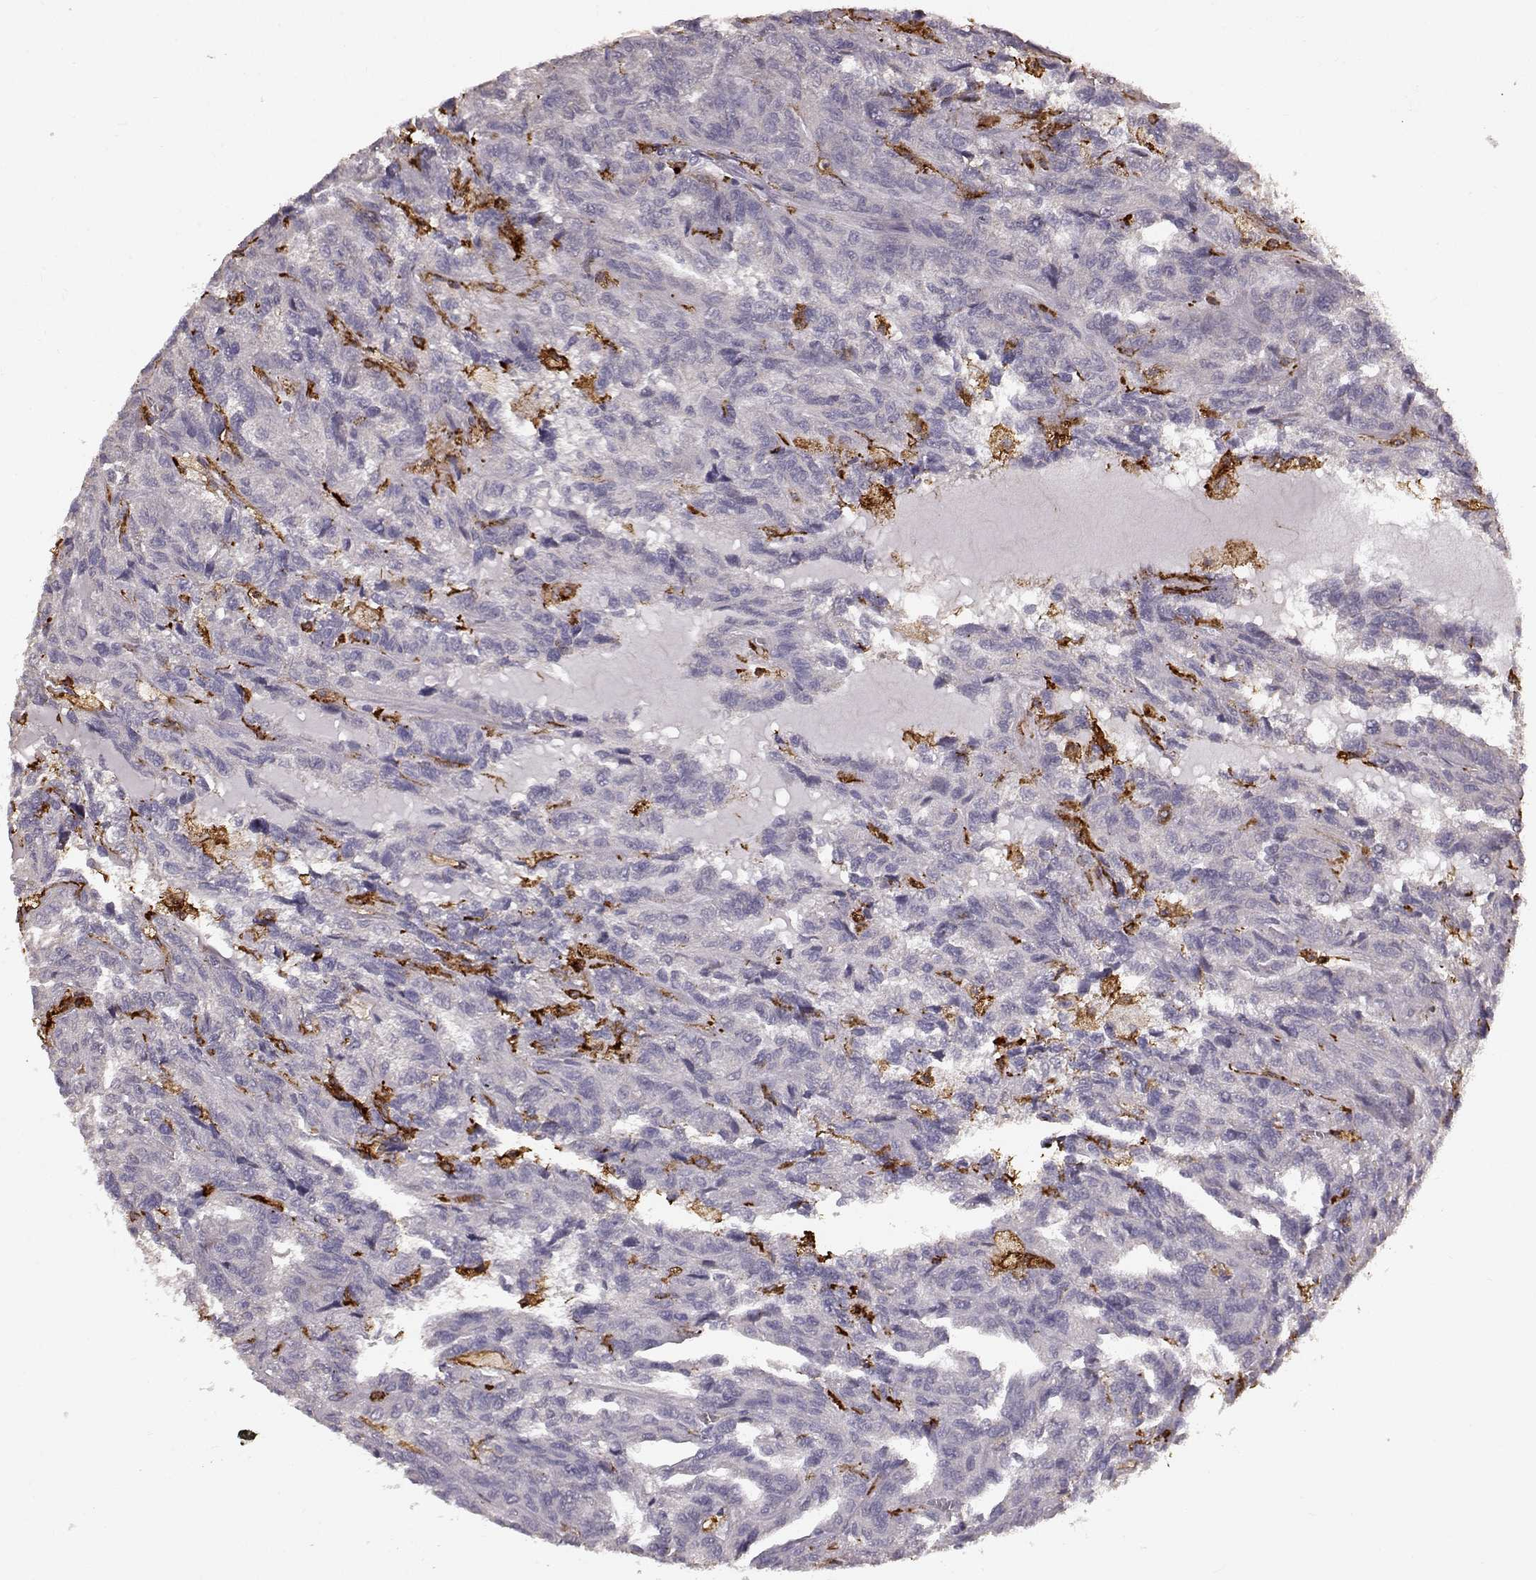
{"staining": {"intensity": "negative", "quantity": "none", "location": "none"}, "tissue": "renal cancer", "cell_type": "Tumor cells", "image_type": "cancer", "snomed": [{"axis": "morphology", "description": "Adenocarcinoma, NOS"}, {"axis": "topography", "description": "Kidney"}], "caption": "Renal adenocarcinoma was stained to show a protein in brown. There is no significant expression in tumor cells.", "gene": "CCNF", "patient": {"sex": "male", "age": 79}}